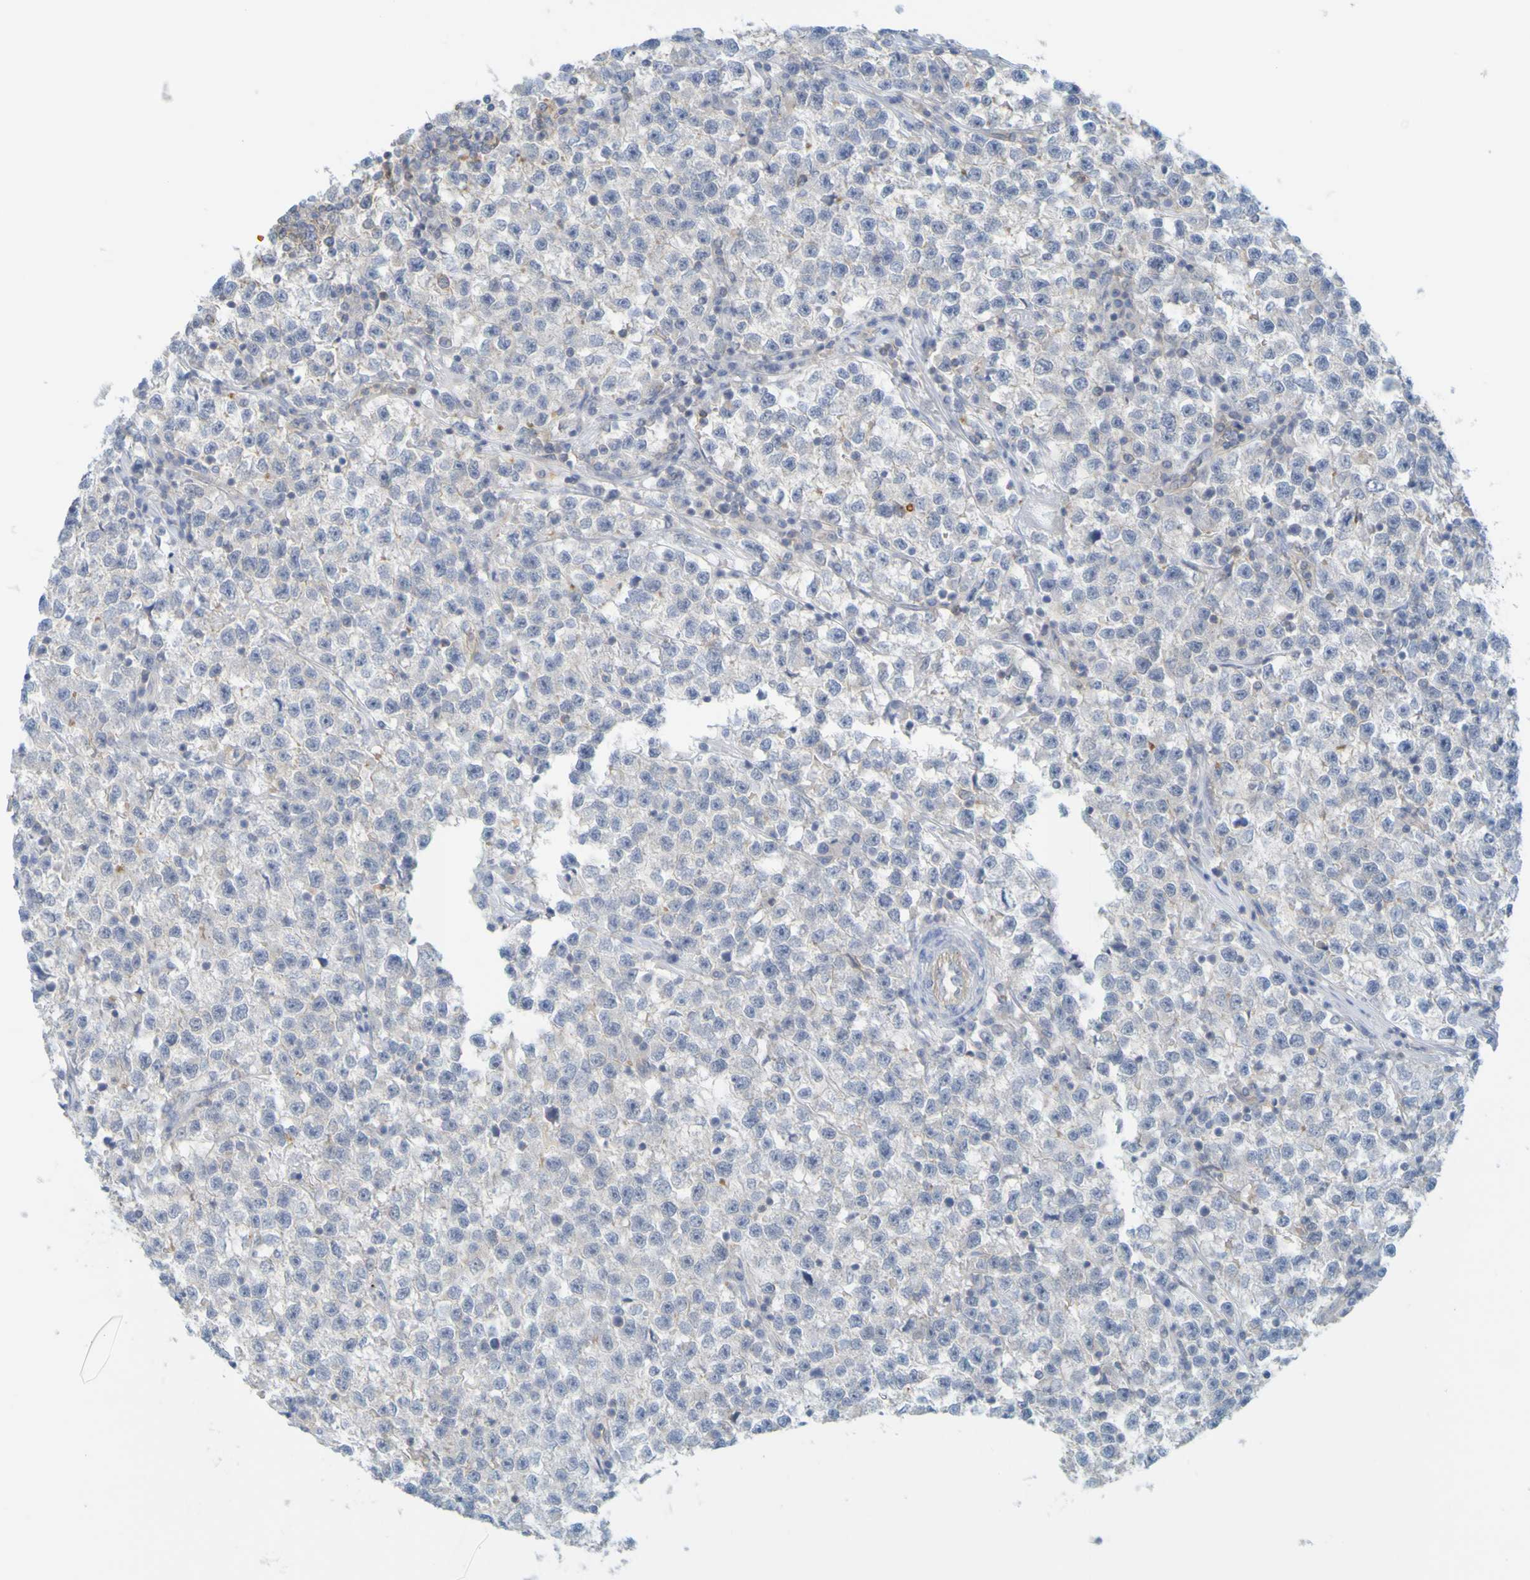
{"staining": {"intensity": "moderate", "quantity": "25%-75%", "location": "cytoplasmic/membranous"}, "tissue": "testis cancer", "cell_type": "Tumor cells", "image_type": "cancer", "snomed": [{"axis": "morphology", "description": "Seminoma, NOS"}, {"axis": "topography", "description": "Testis"}], "caption": "Protein expression analysis of human seminoma (testis) reveals moderate cytoplasmic/membranous positivity in about 25%-75% of tumor cells.", "gene": "APPL1", "patient": {"sex": "male", "age": 22}}